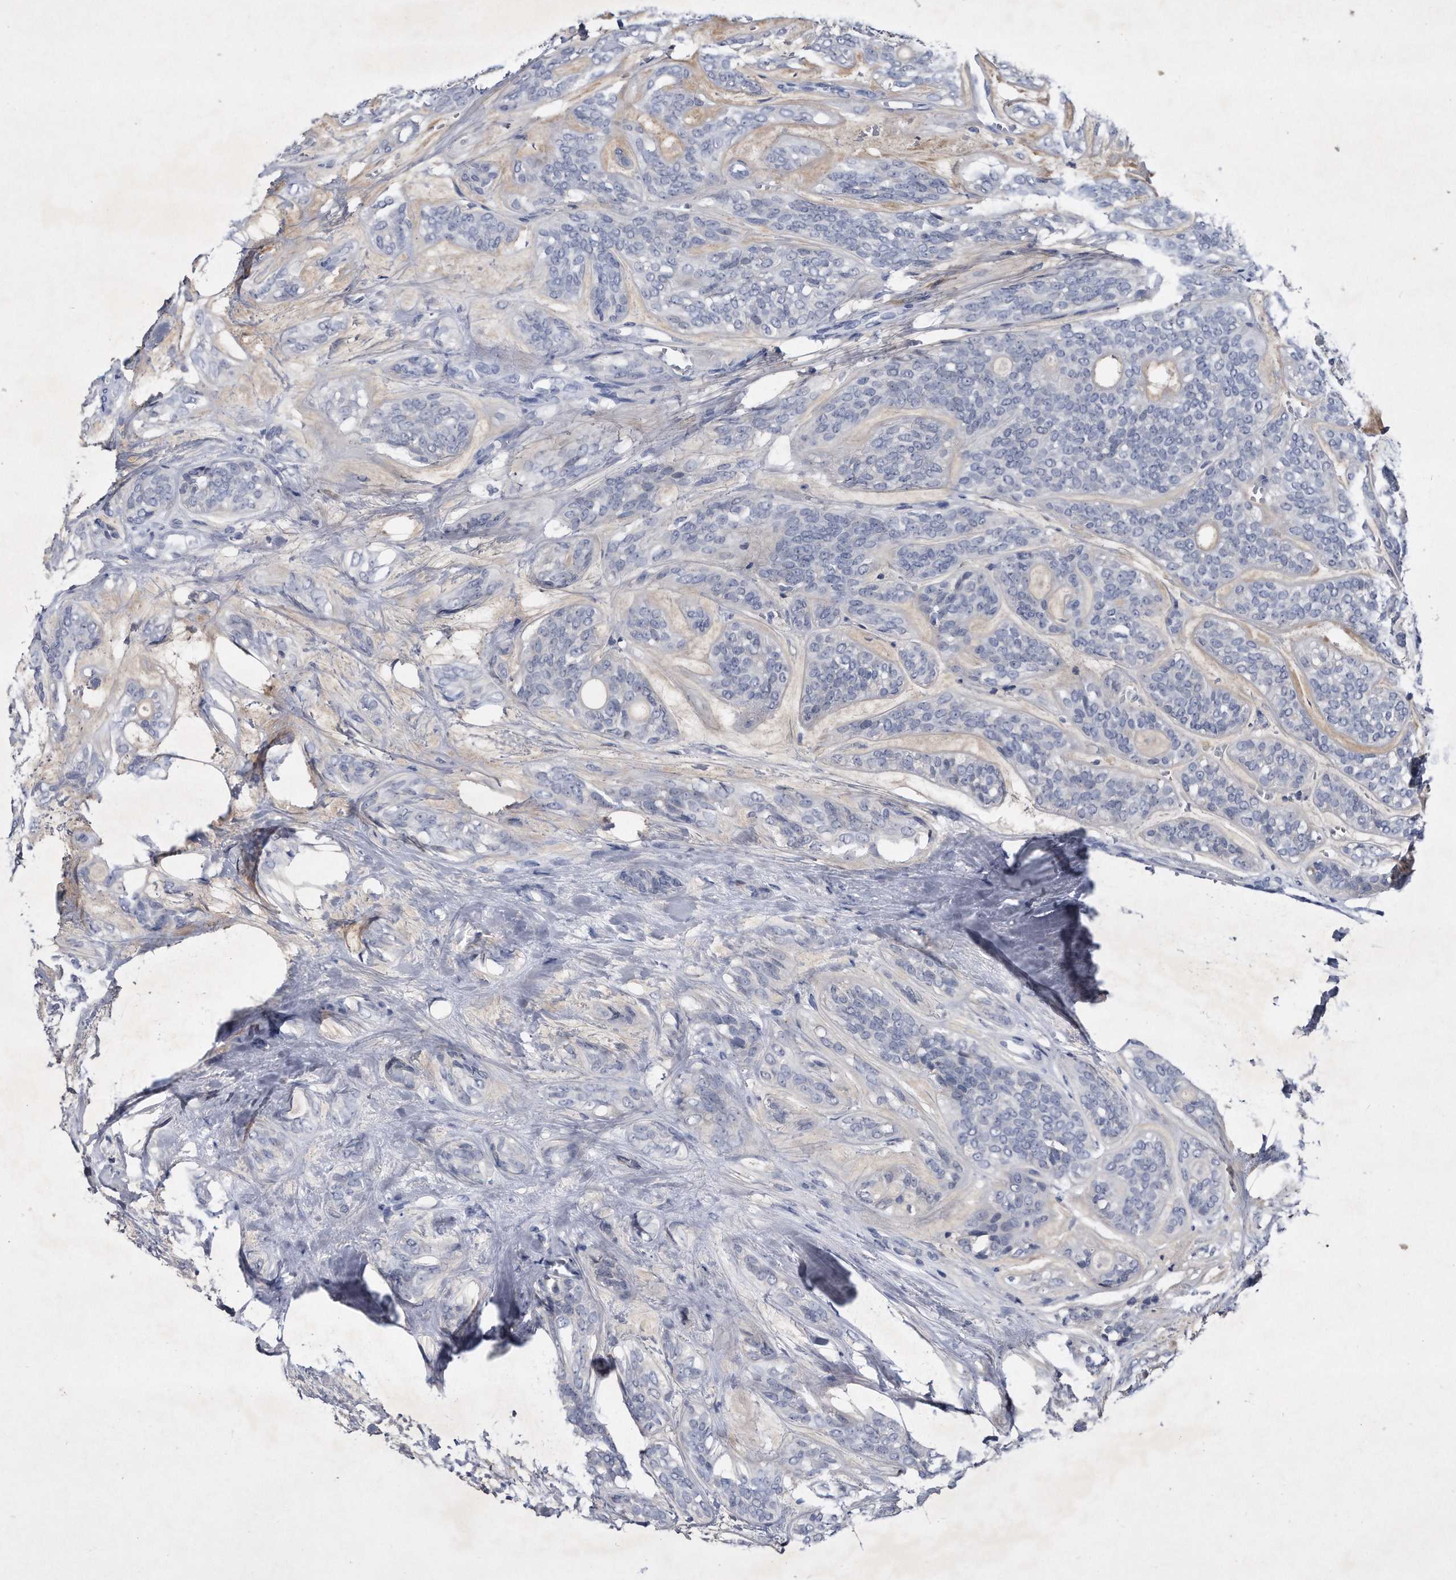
{"staining": {"intensity": "negative", "quantity": "none", "location": "none"}, "tissue": "head and neck cancer", "cell_type": "Tumor cells", "image_type": "cancer", "snomed": [{"axis": "morphology", "description": "Adenocarcinoma, NOS"}, {"axis": "topography", "description": "Head-Neck"}], "caption": "IHC micrograph of neoplastic tissue: adenocarcinoma (head and neck) stained with DAB (3,3'-diaminobenzidine) demonstrates no significant protein positivity in tumor cells. (Brightfield microscopy of DAB (3,3'-diaminobenzidine) immunohistochemistry at high magnification).", "gene": "ASNS", "patient": {"sex": "male", "age": 66}}